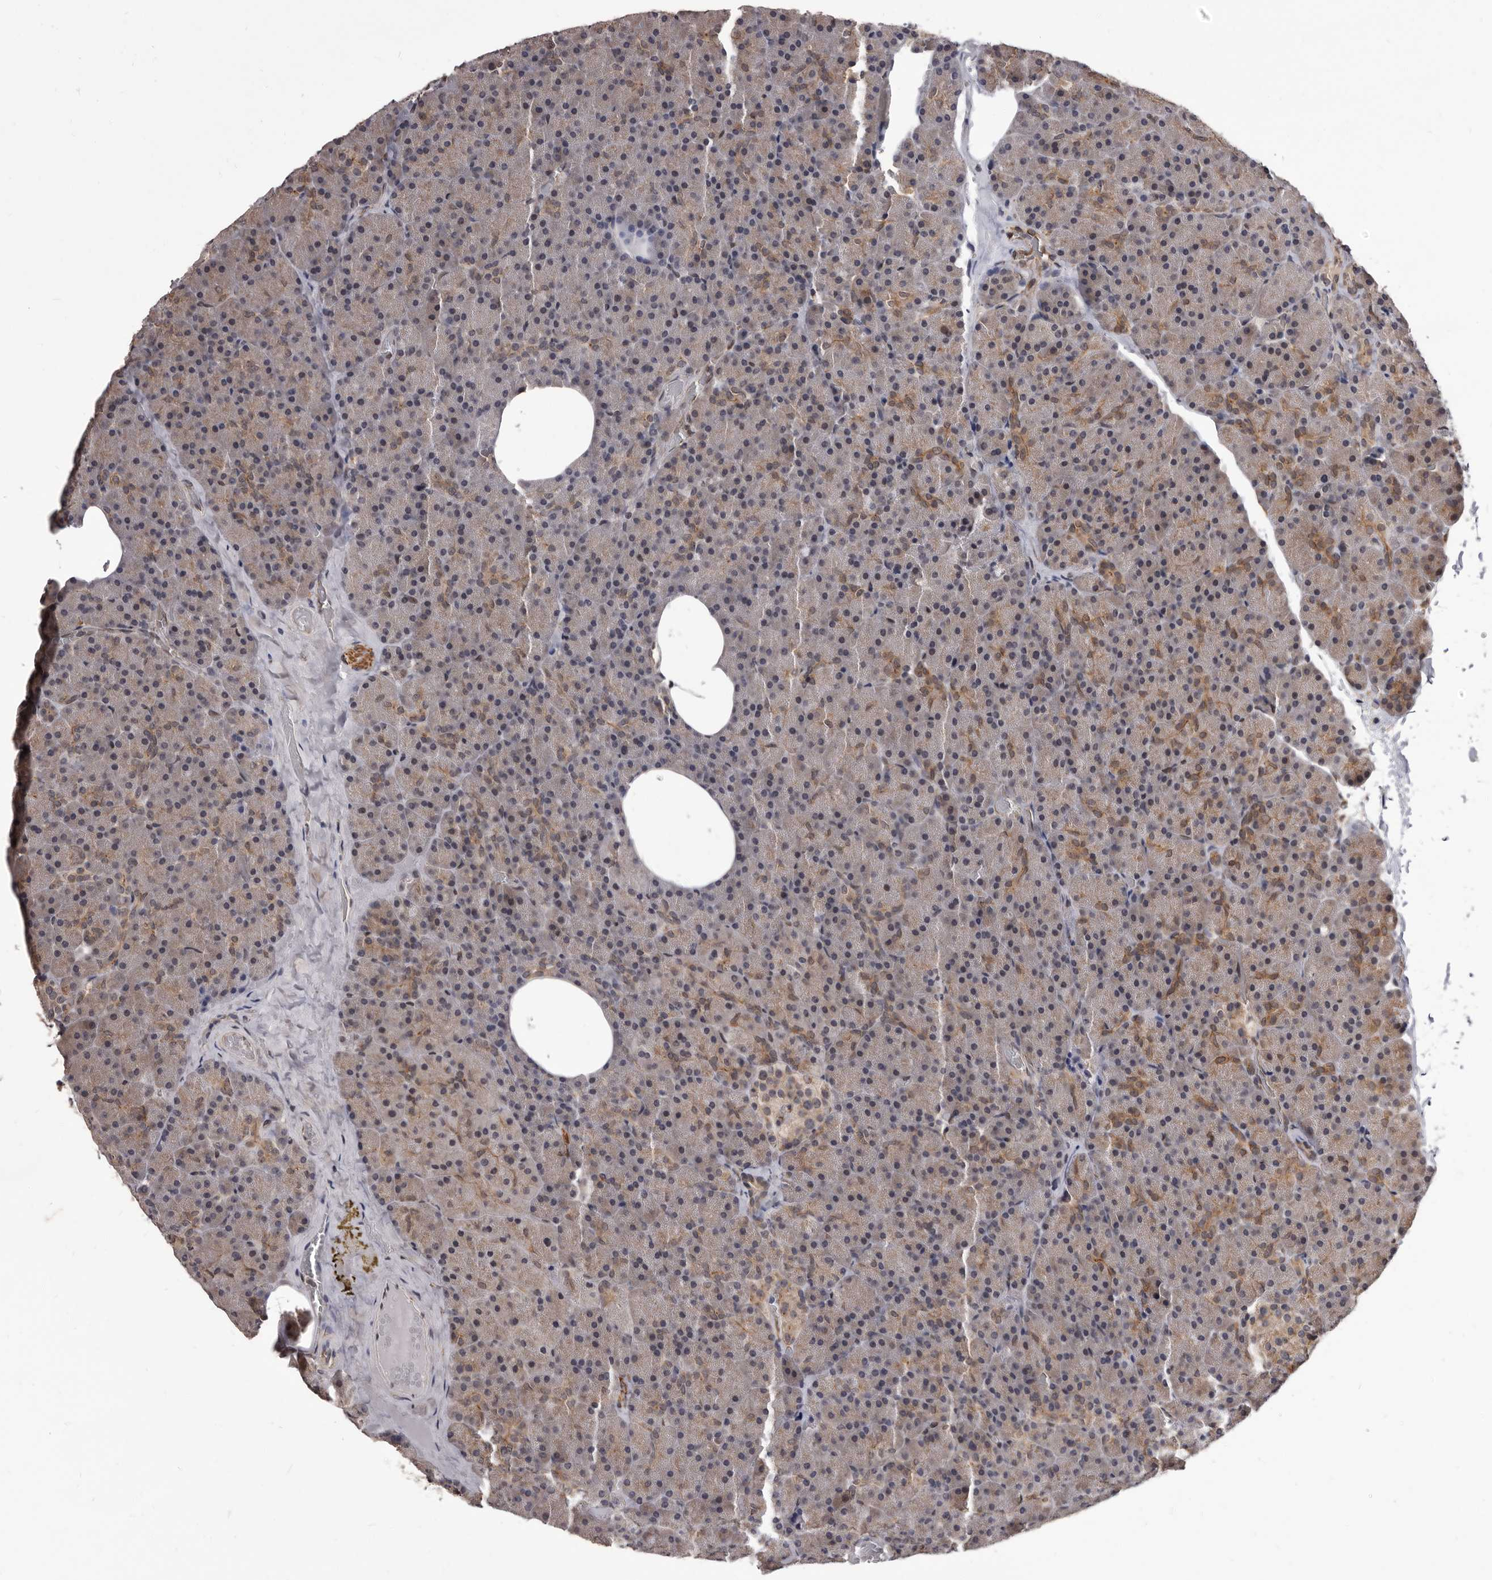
{"staining": {"intensity": "moderate", "quantity": "<25%", "location": "cytoplasmic/membranous,nuclear"}, "tissue": "pancreas", "cell_type": "Exocrine glandular cells", "image_type": "normal", "snomed": [{"axis": "morphology", "description": "Normal tissue, NOS"}, {"axis": "morphology", "description": "Carcinoid, malignant, NOS"}, {"axis": "topography", "description": "Pancreas"}], "caption": "Immunohistochemistry (IHC) of benign pancreas exhibits low levels of moderate cytoplasmic/membranous,nuclear expression in about <25% of exocrine glandular cells.", "gene": "ADAMTS20", "patient": {"sex": "female", "age": 35}}